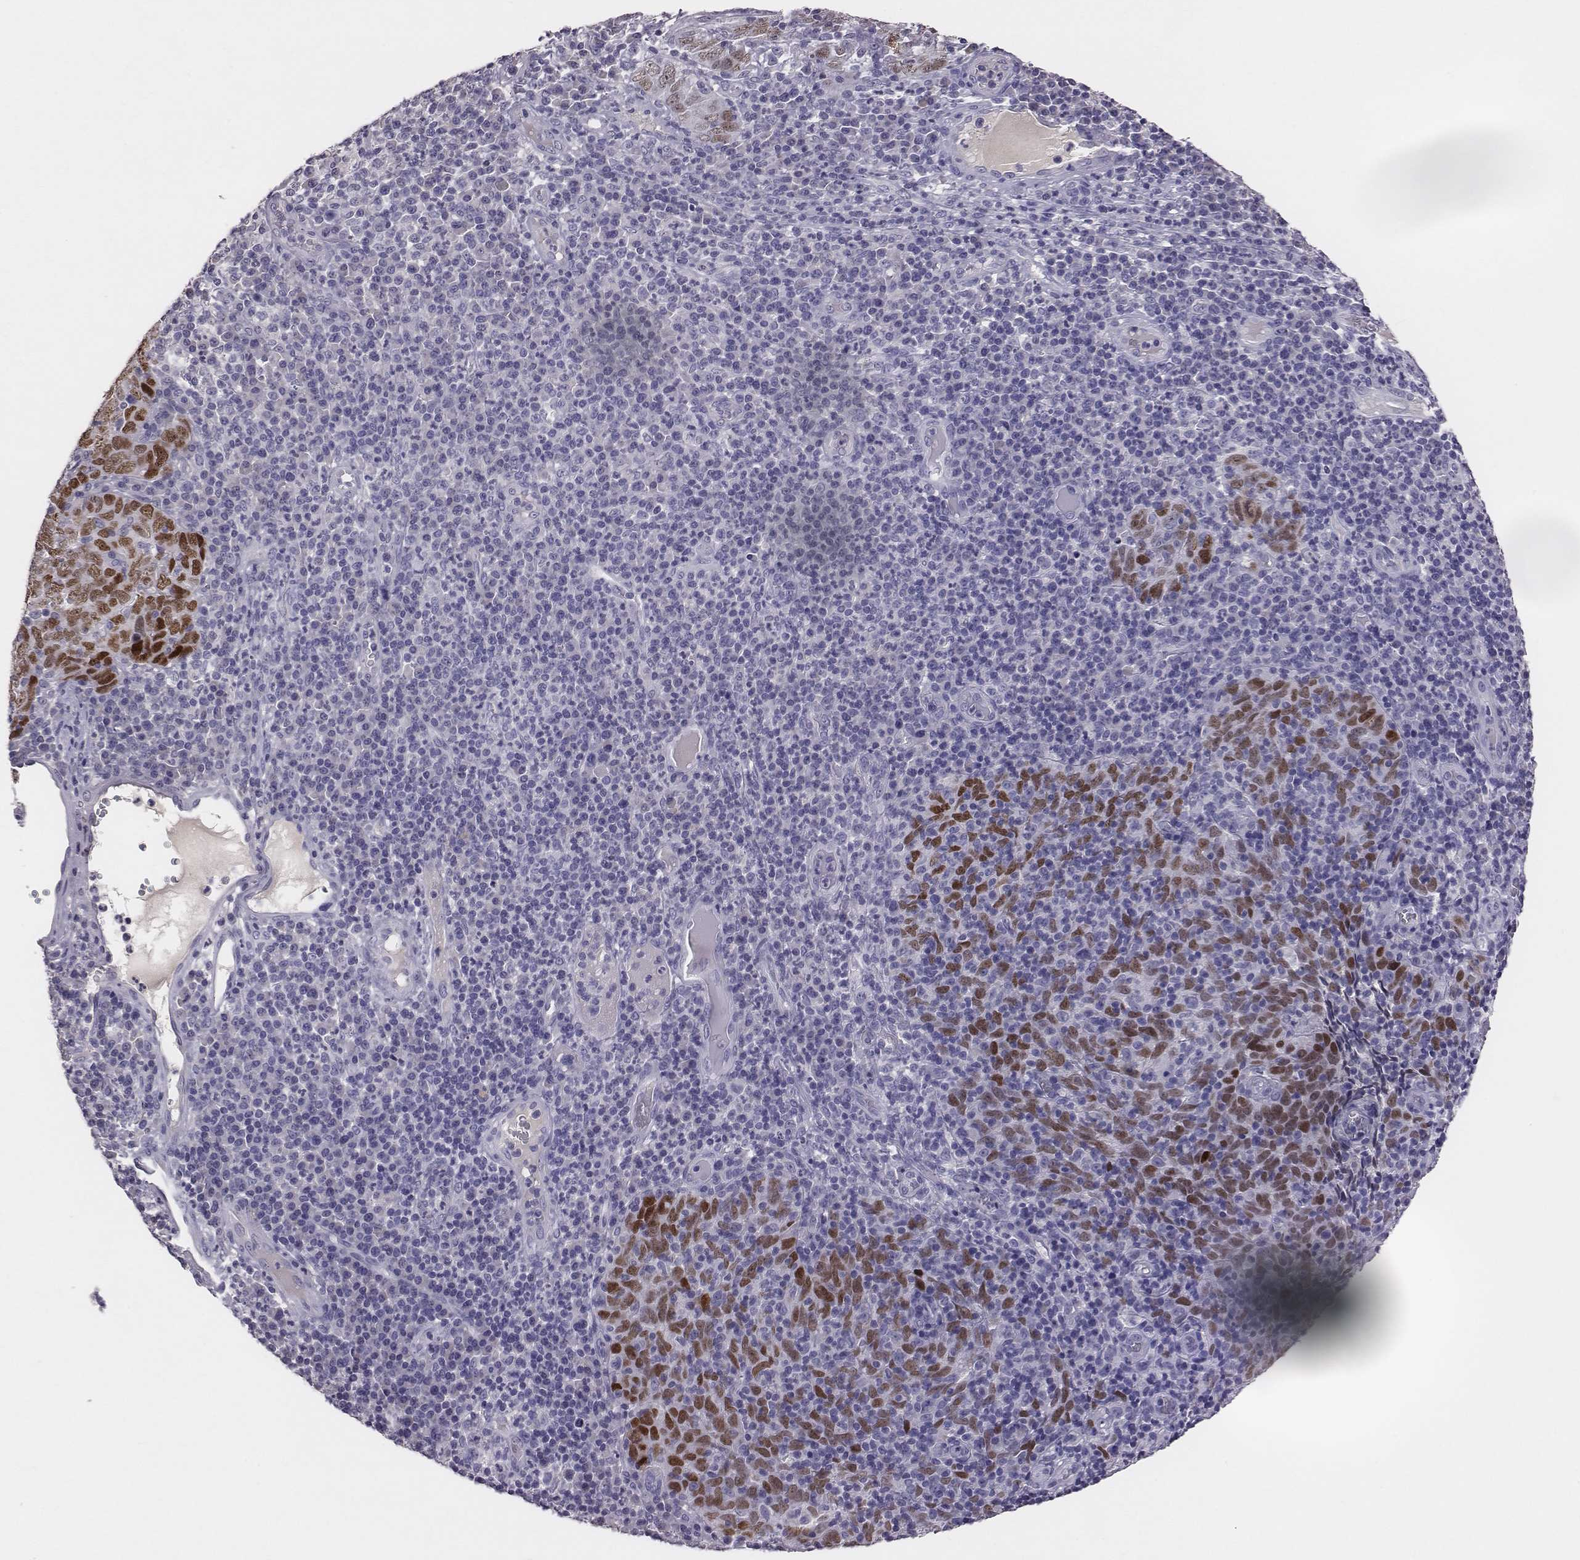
{"staining": {"intensity": "strong", "quantity": "25%-75%", "location": "nuclear"}, "tissue": "skin cancer", "cell_type": "Tumor cells", "image_type": "cancer", "snomed": [{"axis": "morphology", "description": "Squamous cell carcinoma, NOS"}, {"axis": "topography", "description": "Skin"}, {"axis": "topography", "description": "Anal"}], "caption": "Immunohistochemistry (IHC) image of neoplastic tissue: human squamous cell carcinoma (skin) stained using IHC demonstrates high levels of strong protein expression localized specifically in the nuclear of tumor cells, appearing as a nuclear brown color.", "gene": "EN1", "patient": {"sex": "female", "age": 51}}